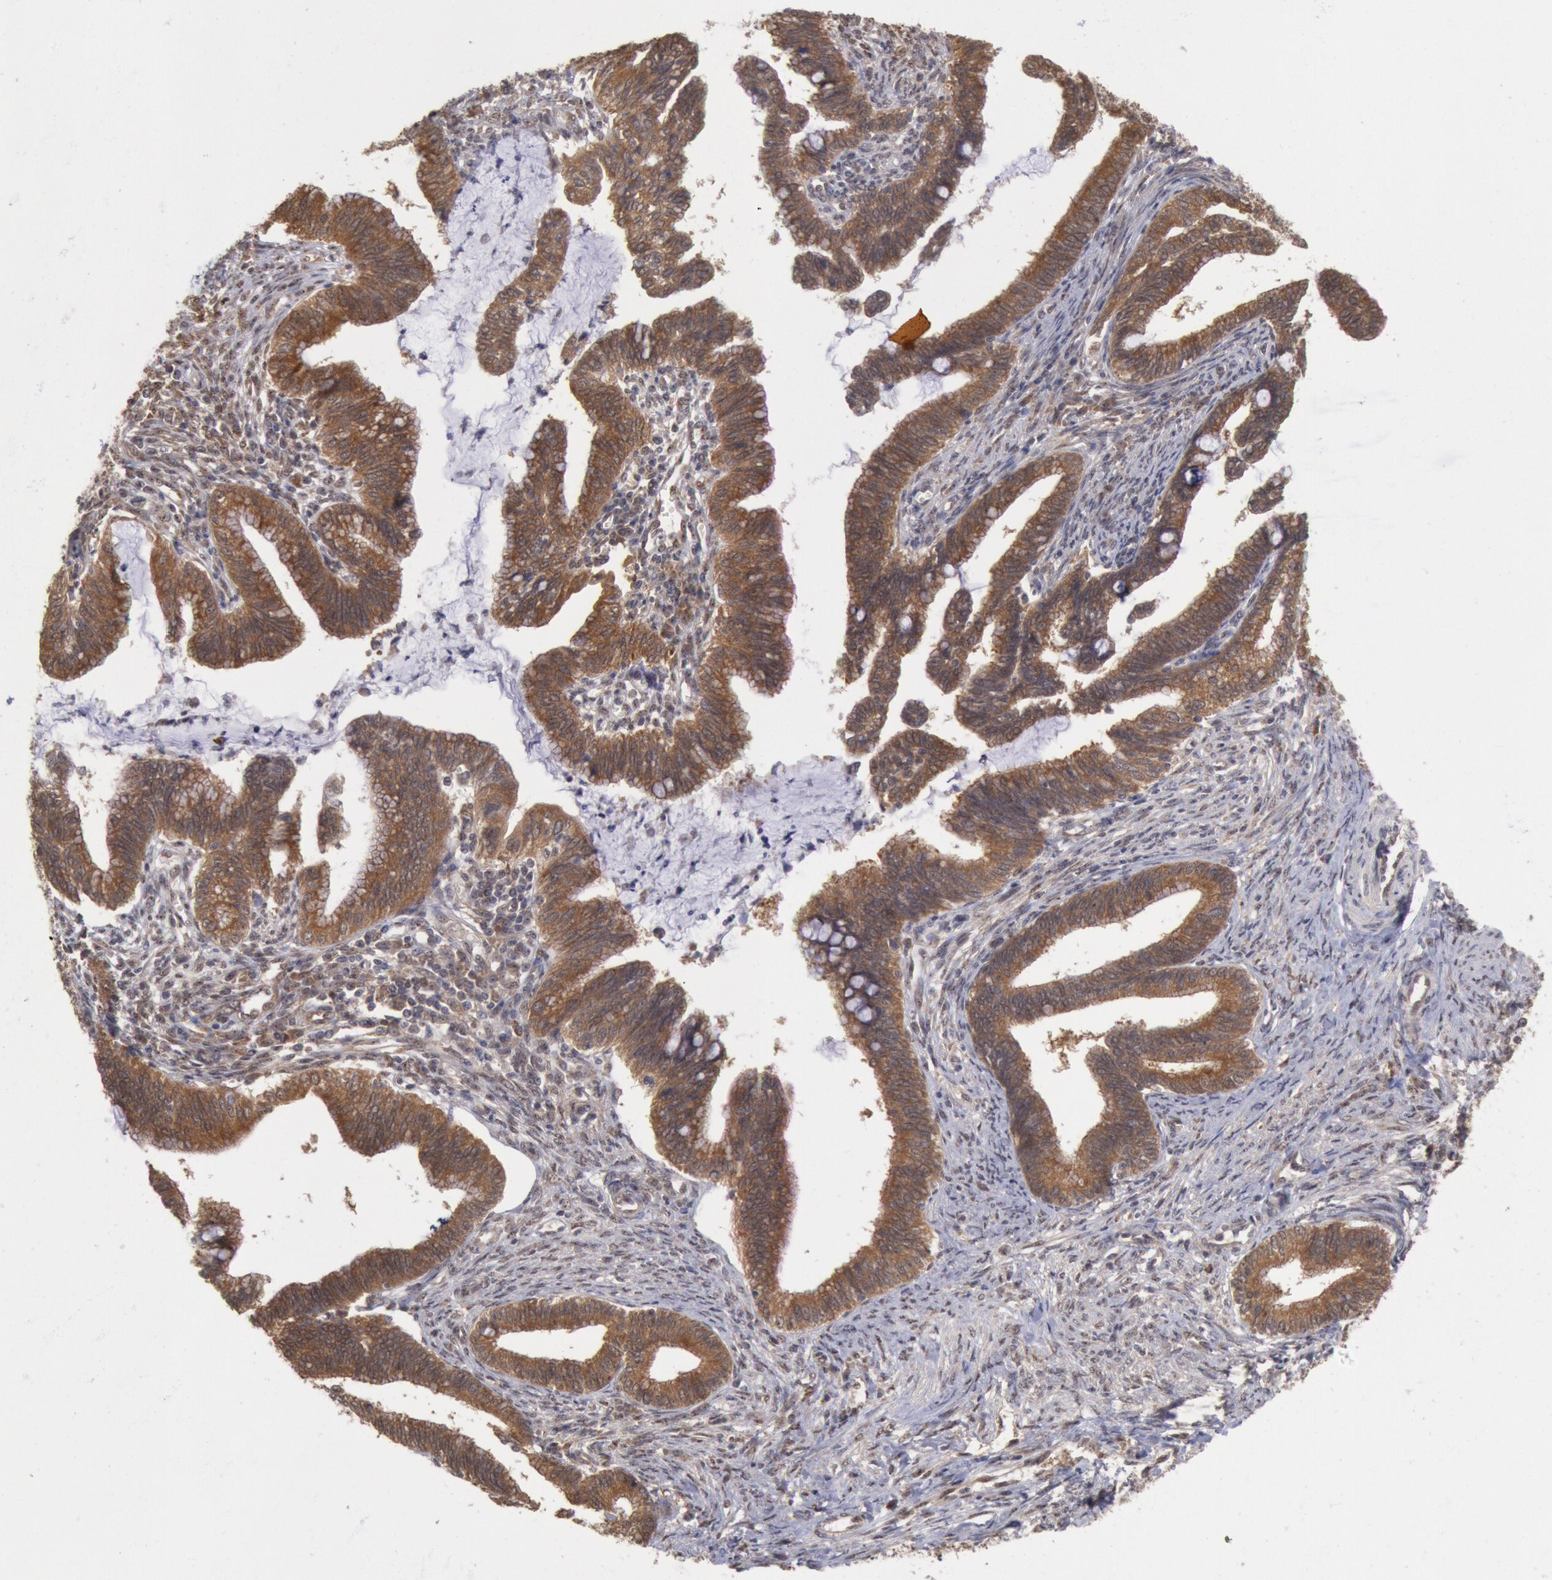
{"staining": {"intensity": "strong", "quantity": ">75%", "location": "cytoplasmic/membranous"}, "tissue": "cervical cancer", "cell_type": "Tumor cells", "image_type": "cancer", "snomed": [{"axis": "morphology", "description": "Adenocarcinoma, NOS"}, {"axis": "topography", "description": "Cervix"}], "caption": "IHC of human adenocarcinoma (cervical) exhibits high levels of strong cytoplasmic/membranous positivity in approximately >75% of tumor cells.", "gene": "STX17", "patient": {"sex": "female", "age": 36}}